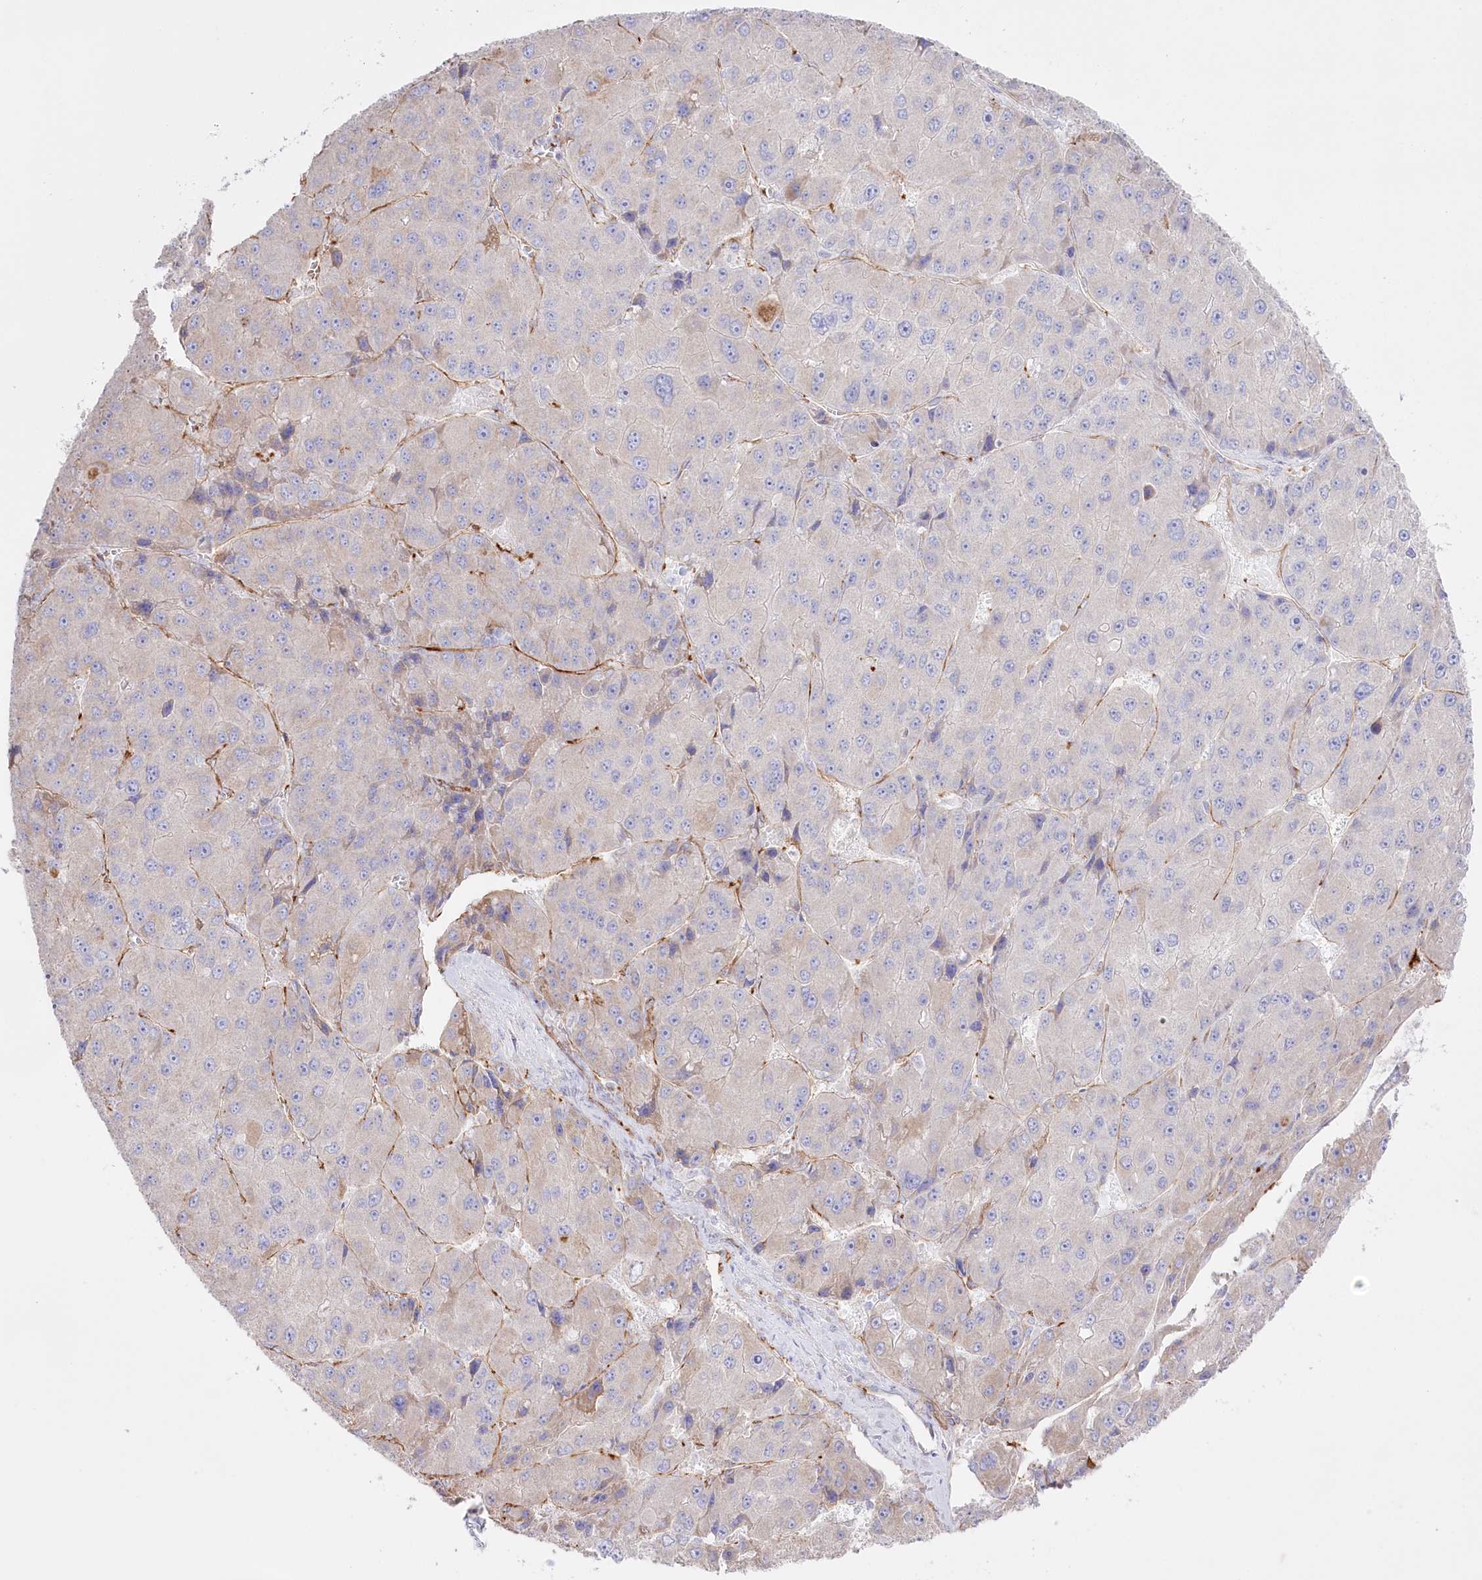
{"staining": {"intensity": "negative", "quantity": "none", "location": "none"}, "tissue": "liver cancer", "cell_type": "Tumor cells", "image_type": "cancer", "snomed": [{"axis": "morphology", "description": "Carcinoma, Hepatocellular, NOS"}, {"axis": "topography", "description": "Liver"}], "caption": "Immunohistochemistry of human hepatocellular carcinoma (liver) exhibits no positivity in tumor cells.", "gene": "SLC39A10", "patient": {"sex": "female", "age": 73}}